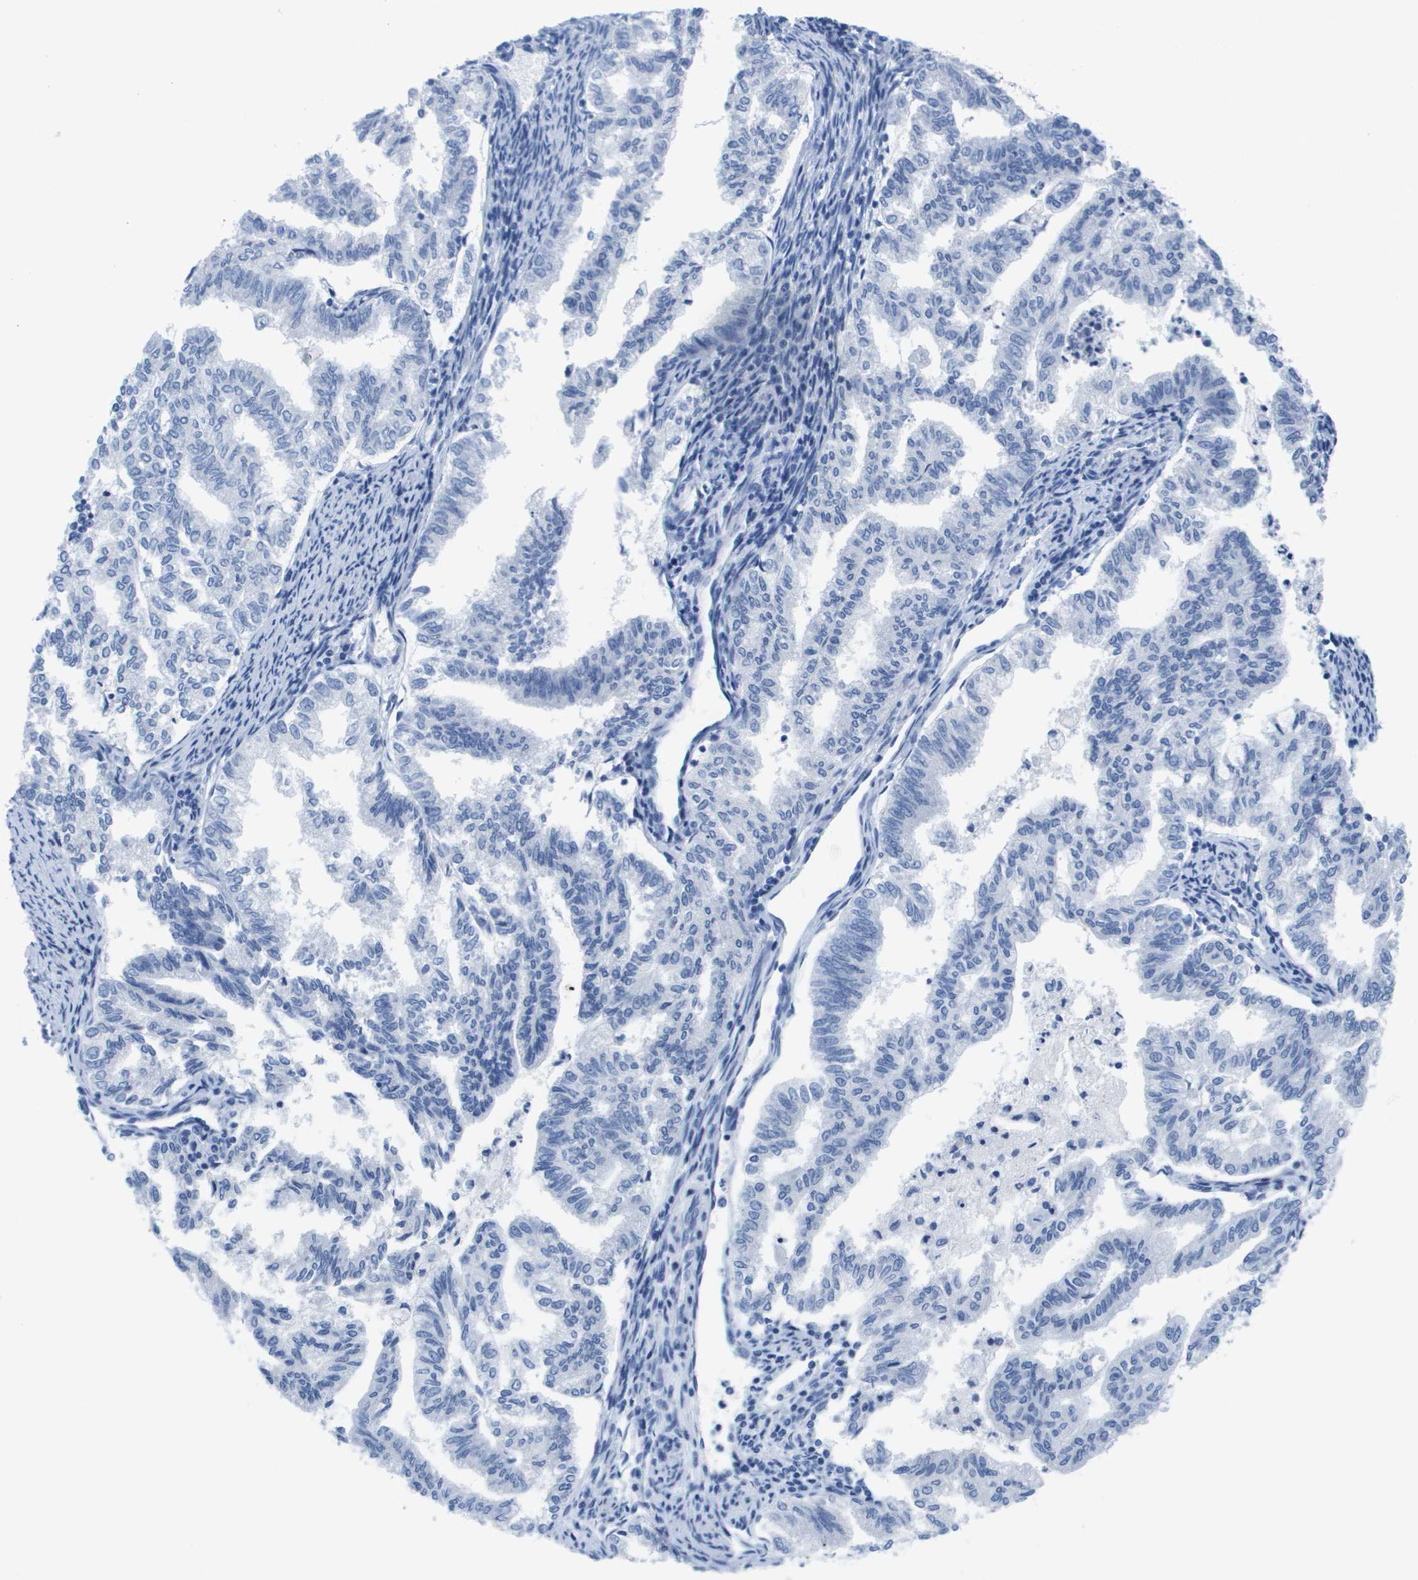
{"staining": {"intensity": "negative", "quantity": "none", "location": "none"}, "tissue": "endometrial cancer", "cell_type": "Tumor cells", "image_type": "cancer", "snomed": [{"axis": "morphology", "description": "Adenocarcinoma, NOS"}, {"axis": "topography", "description": "Endometrium"}], "caption": "Human adenocarcinoma (endometrial) stained for a protein using immunohistochemistry demonstrates no expression in tumor cells.", "gene": "APOA1", "patient": {"sex": "female", "age": 79}}